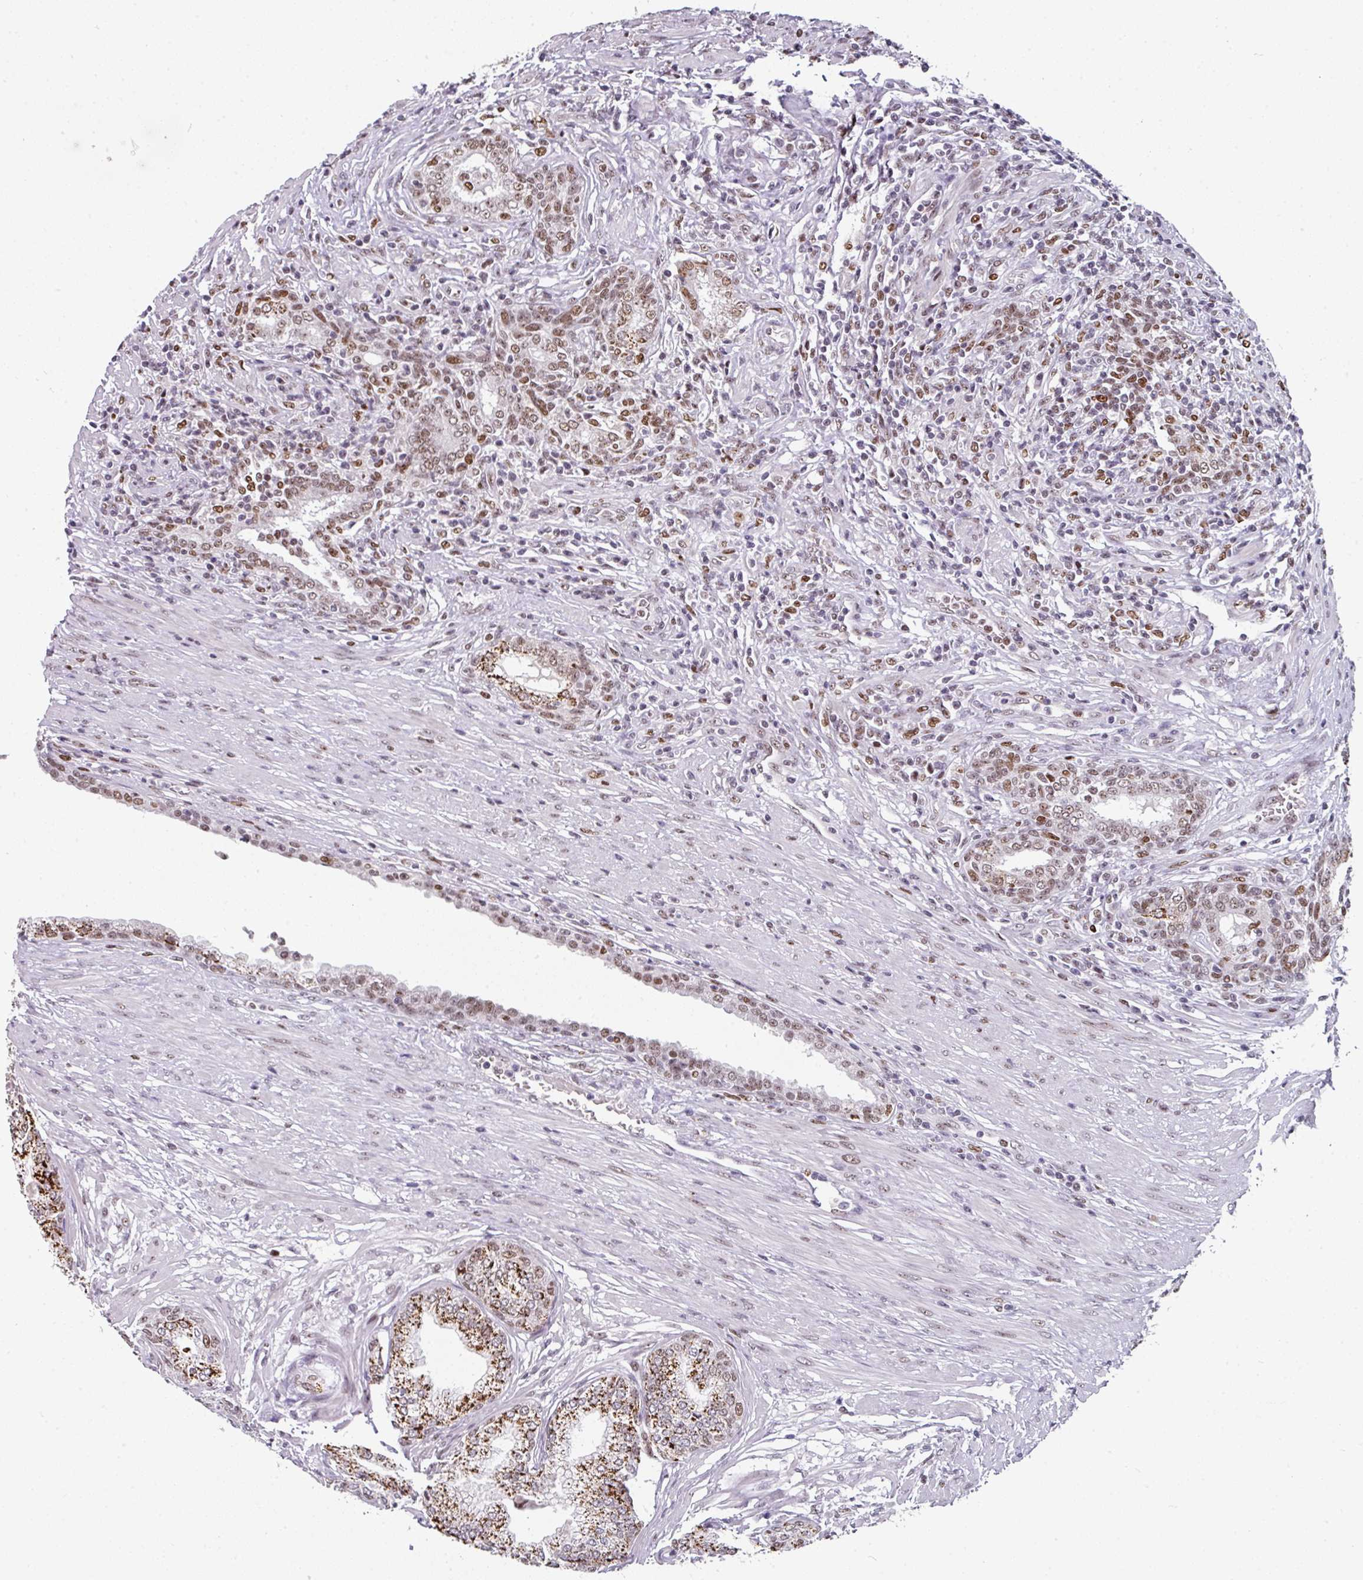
{"staining": {"intensity": "moderate", "quantity": "25%-75%", "location": "nuclear"}, "tissue": "prostate cancer", "cell_type": "Tumor cells", "image_type": "cancer", "snomed": [{"axis": "morphology", "description": "Adenocarcinoma, High grade"}, {"axis": "topography", "description": "Prostate"}], "caption": "Immunohistochemistry (DAB) staining of high-grade adenocarcinoma (prostate) displays moderate nuclear protein expression in about 25%-75% of tumor cells.", "gene": "RAD50", "patient": {"sex": "male", "age": 67}}